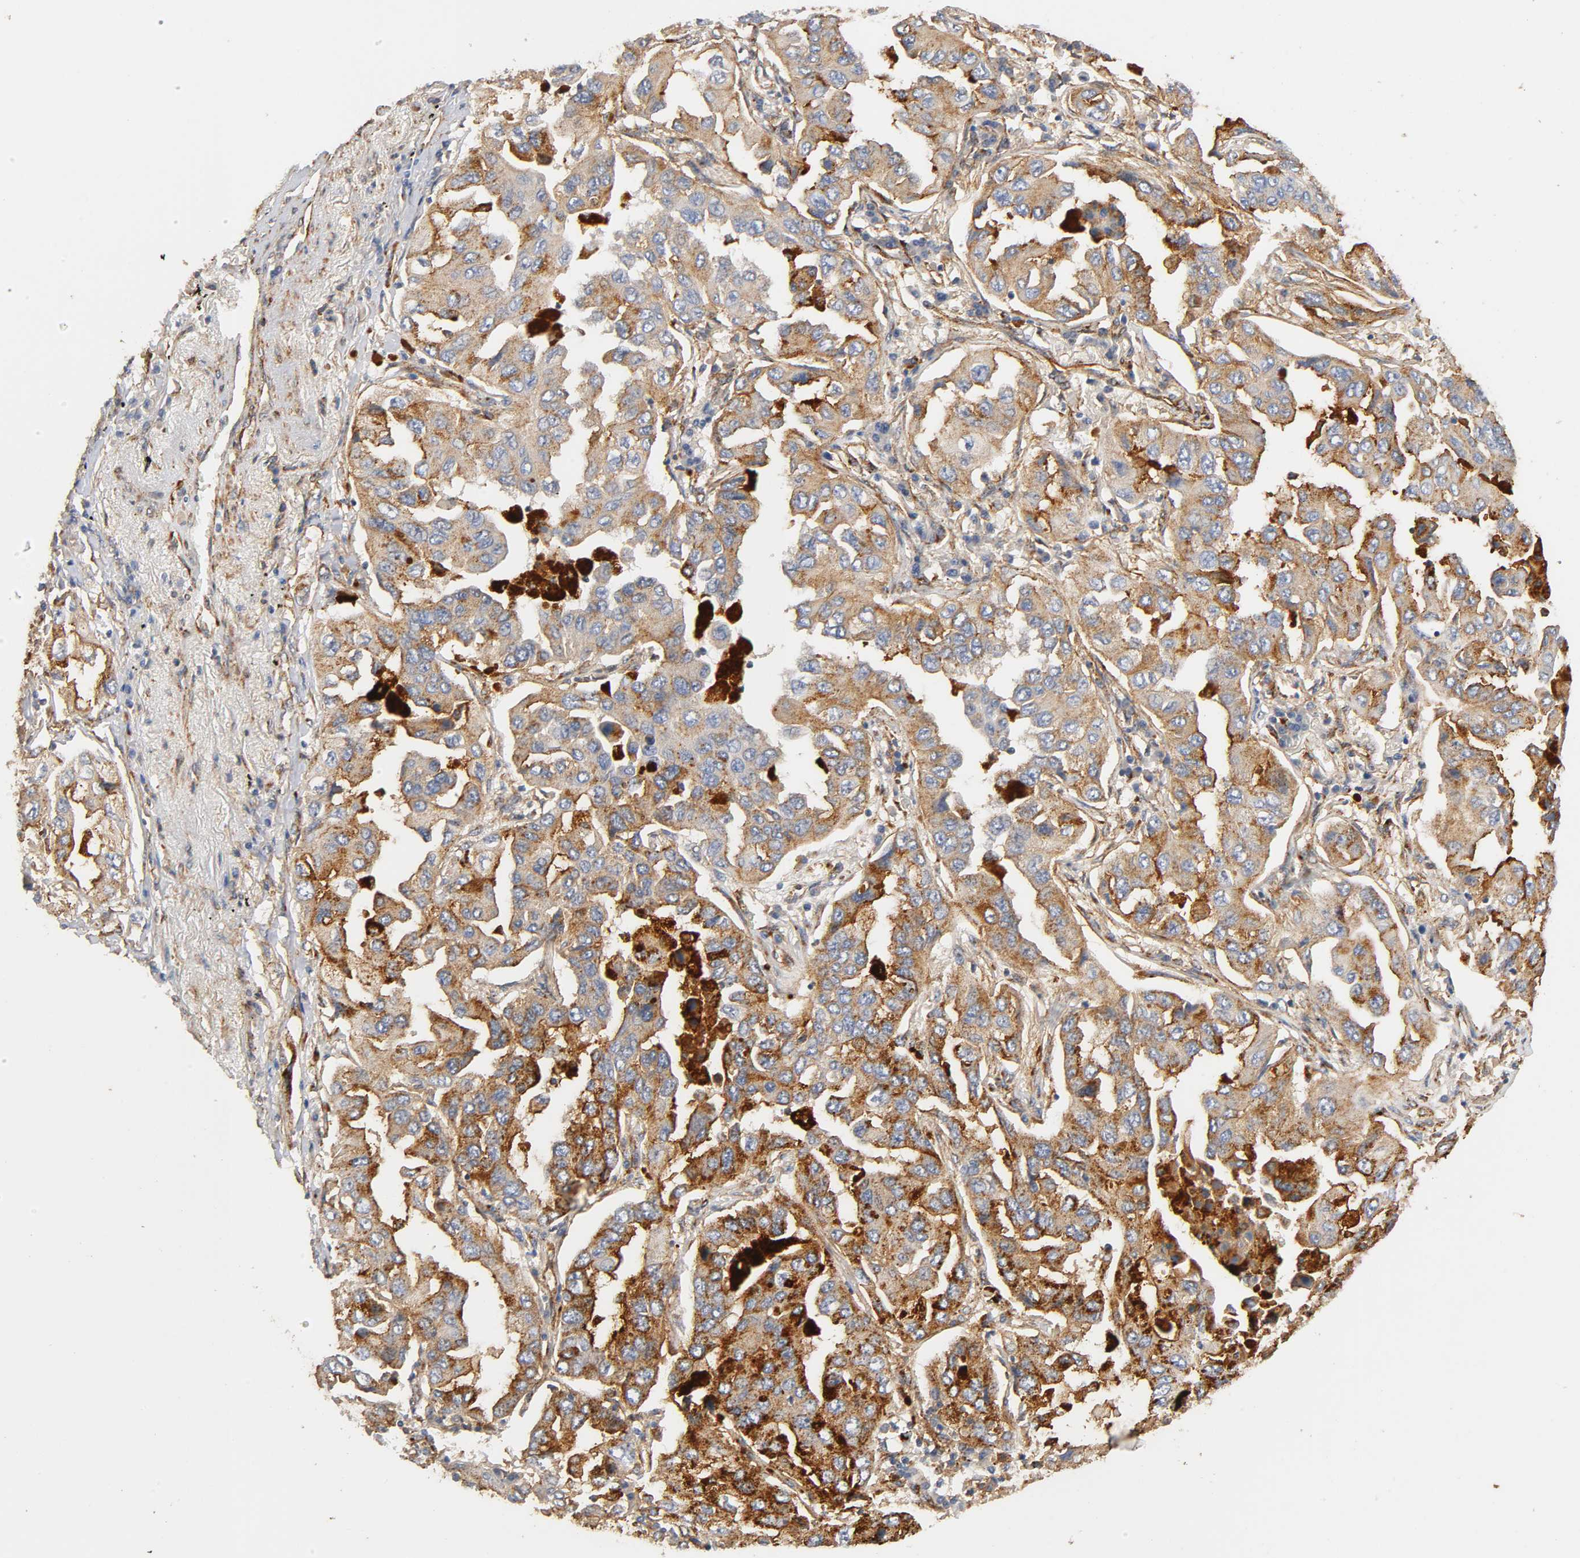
{"staining": {"intensity": "moderate", "quantity": ">75%", "location": "cytoplasmic/membranous"}, "tissue": "lung cancer", "cell_type": "Tumor cells", "image_type": "cancer", "snomed": [{"axis": "morphology", "description": "Adenocarcinoma, NOS"}, {"axis": "topography", "description": "Lung"}], "caption": "A medium amount of moderate cytoplasmic/membranous positivity is present in about >75% of tumor cells in adenocarcinoma (lung) tissue. The staining was performed using DAB (3,3'-diaminobenzidine), with brown indicating positive protein expression. Nuclei are stained blue with hematoxylin.", "gene": "IFITM3", "patient": {"sex": "female", "age": 65}}